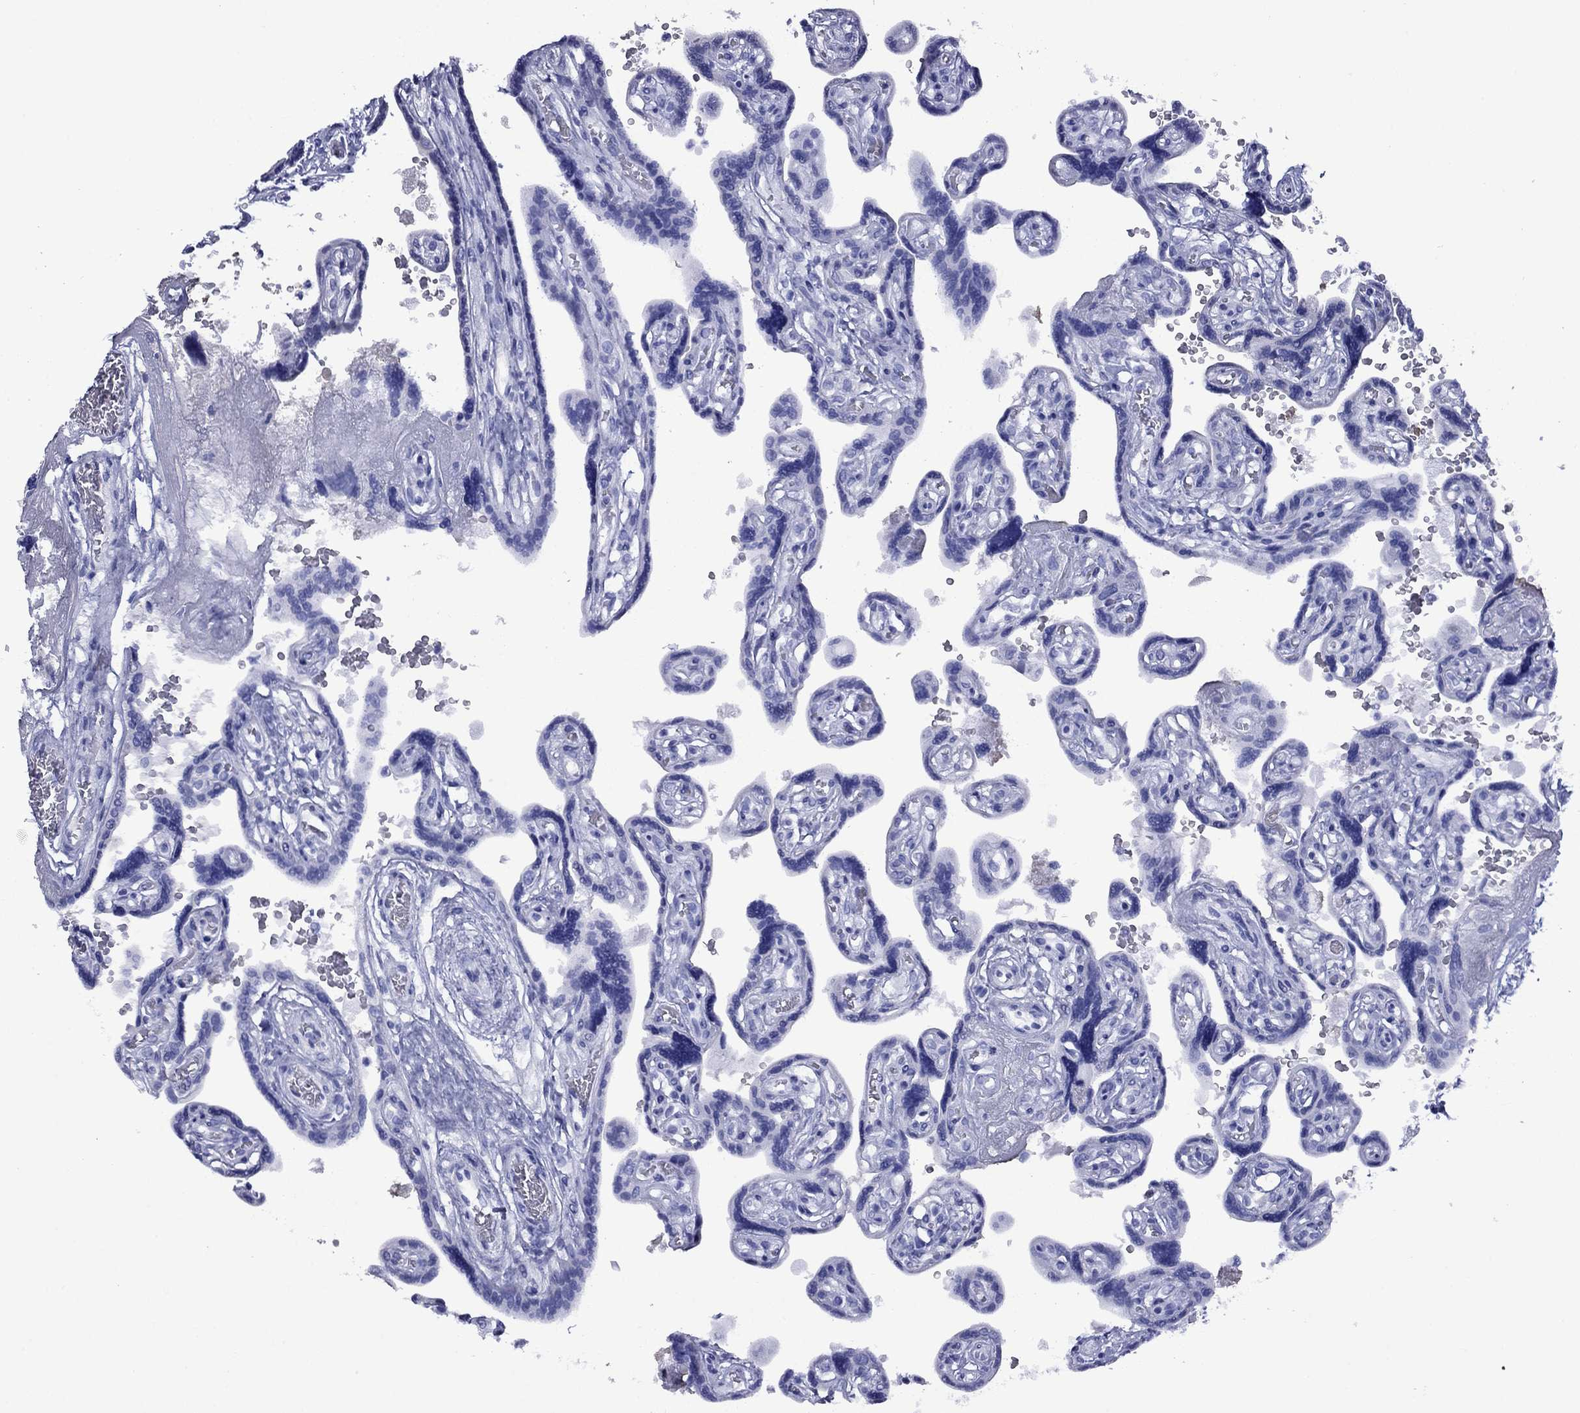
{"staining": {"intensity": "negative", "quantity": "none", "location": "none"}, "tissue": "placenta", "cell_type": "Decidual cells", "image_type": "normal", "snomed": [{"axis": "morphology", "description": "Normal tissue, NOS"}, {"axis": "topography", "description": "Placenta"}], "caption": "DAB (3,3'-diaminobenzidine) immunohistochemical staining of benign placenta demonstrates no significant positivity in decidual cells.", "gene": "APOA2", "patient": {"sex": "female", "age": 32}}